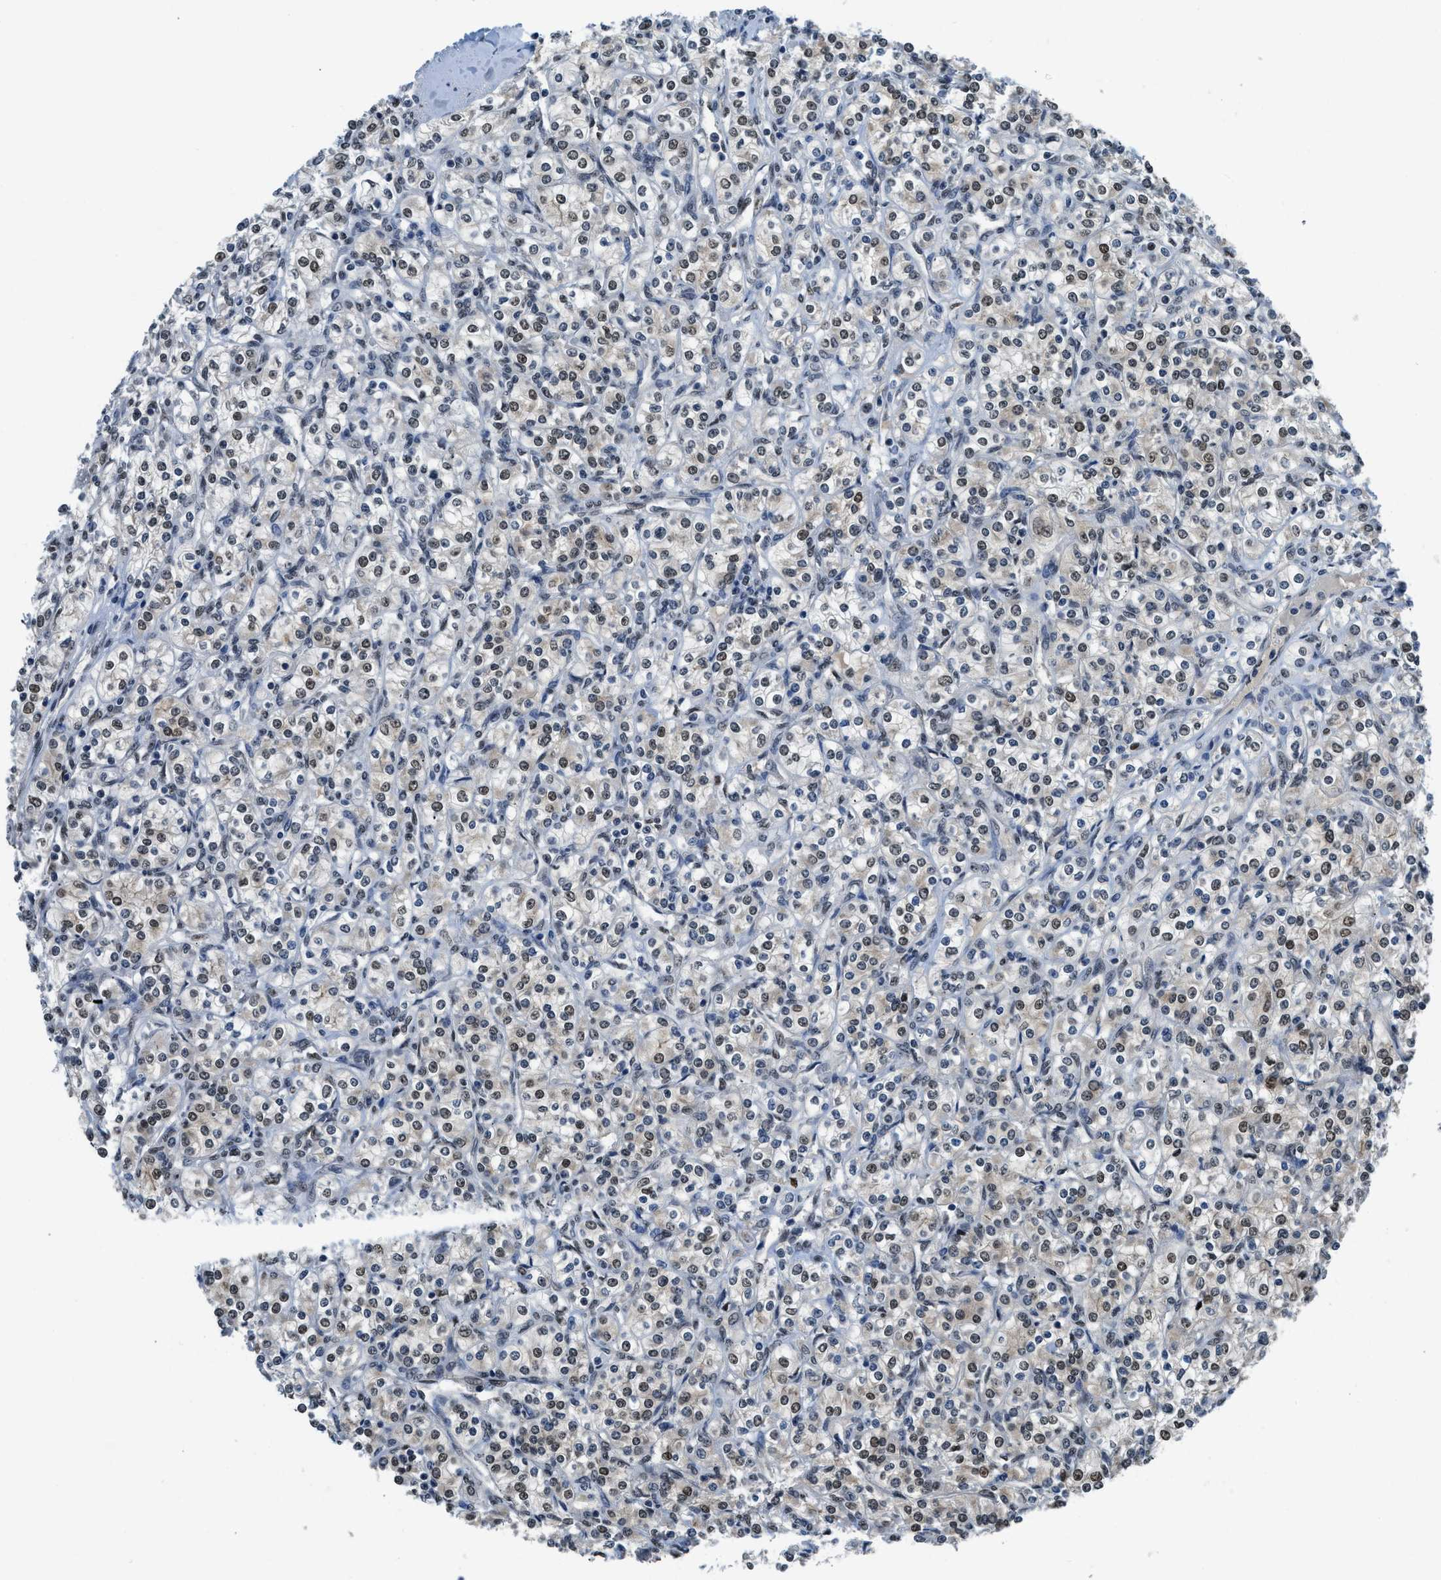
{"staining": {"intensity": "weak", "quantity": "25%-75%", "location": "nuclear"}, "tissue": "renal cancer", "cell_type": "Tumor cells", "image_type": "cancer", "snomed": [{"axis": "morphology", "description": "Adenocarcinoma, NOS"}, {"axis": "topography", "description": "Kidney"}], "caption": "Immunohistochemistry (IHC) staining of renal cancer, which demonstrates low levels of weak nuclear staining in about 25%-75% of tumor cells indicating weak nuclear protein staining. The staining was performed using DAB (3,3'-diaminobenzidine) (brown) for protein detection and nuclei were counterstained in hematoxylin (blue).", "gene": "ALX1", "patient": {"sex": "male", "age": 77}}